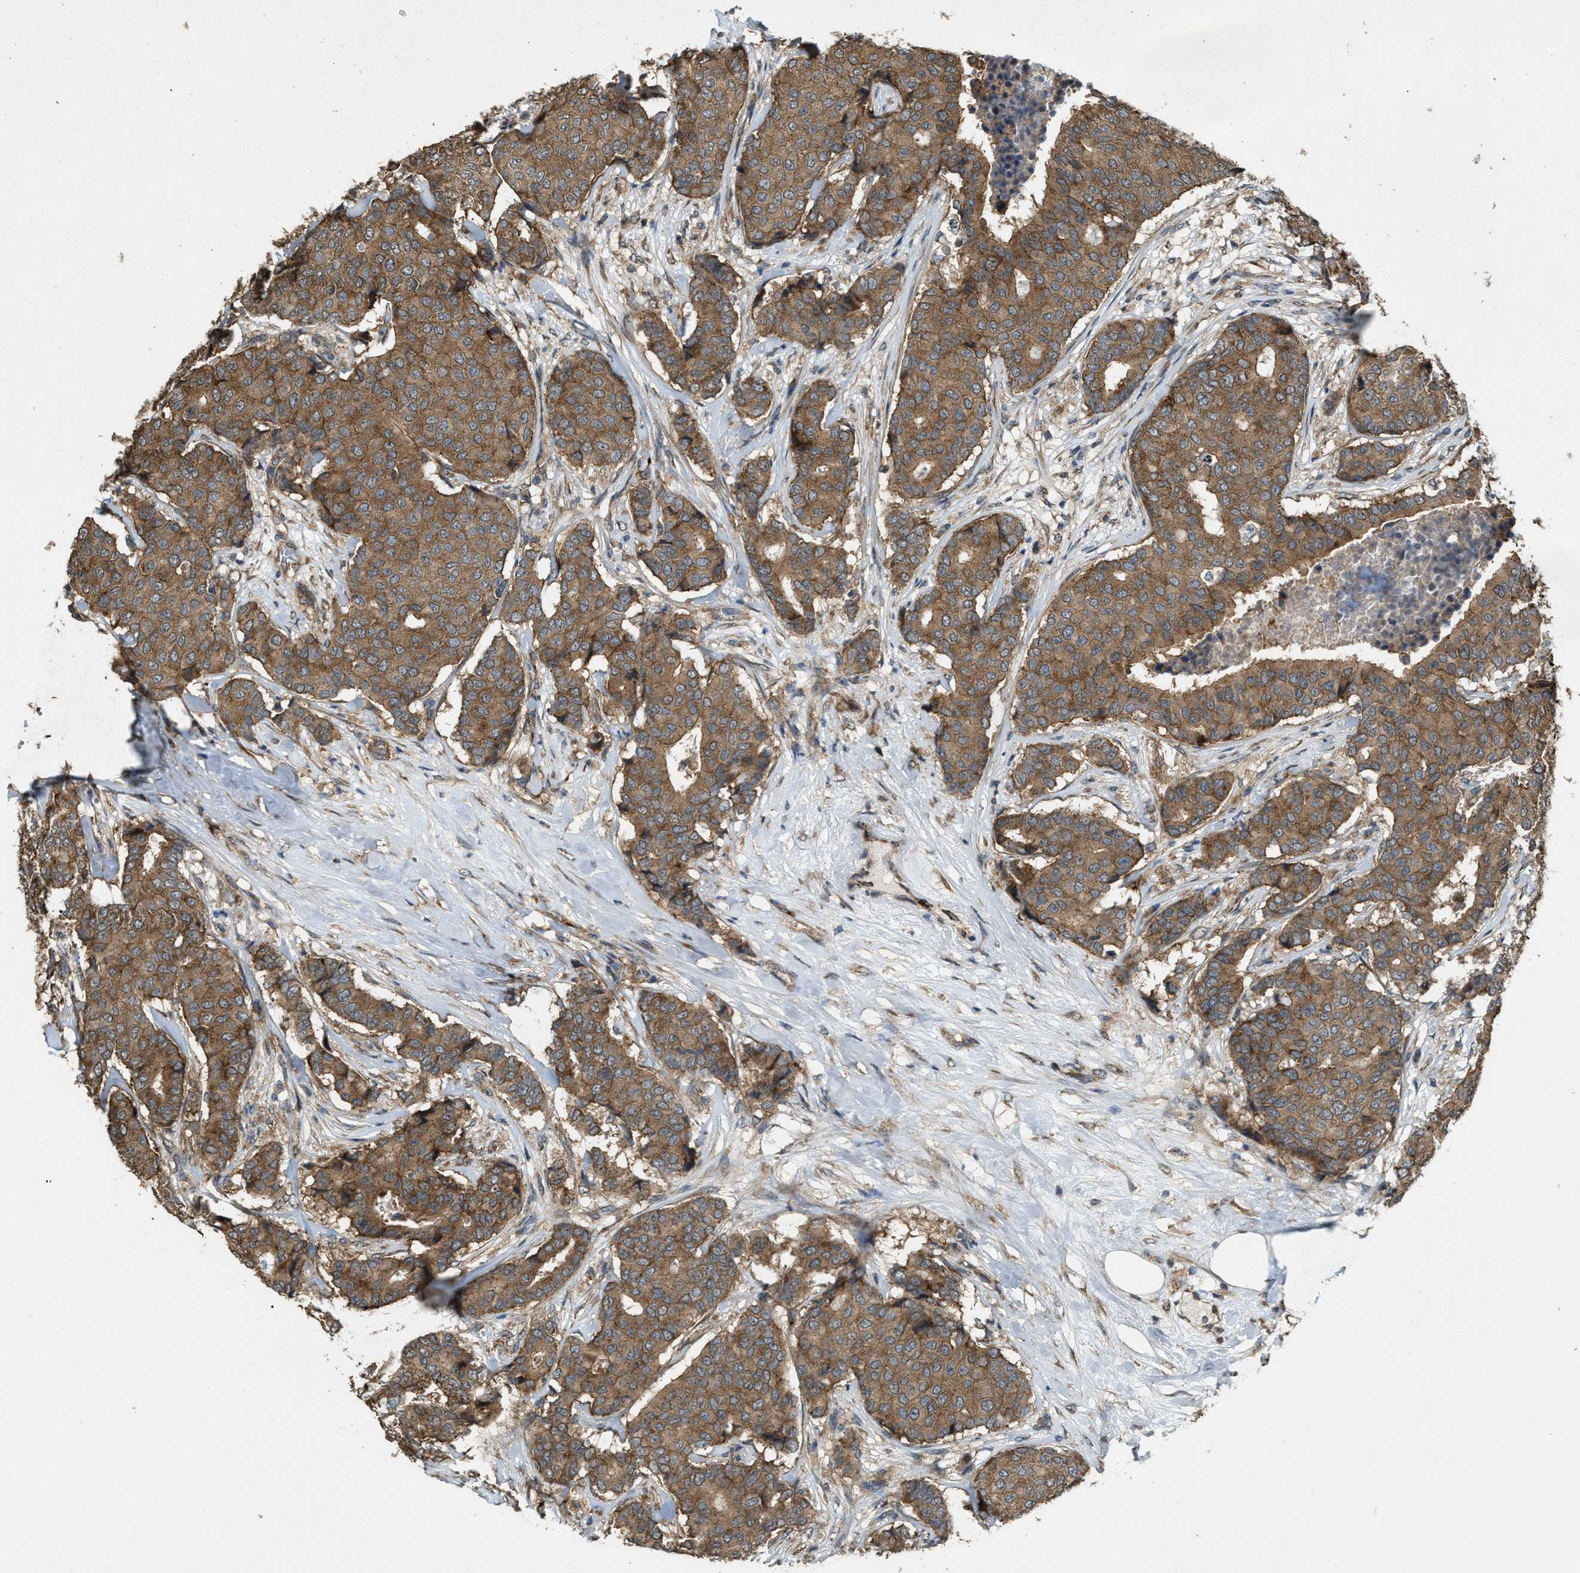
{"staining": {"intensity": "moderate", "quantity": ">75%", "location": "cytoplasmic/membranous"}, "tissue": "breast cancer", "cell_type": "Tumor cells", "image_type": "cancer", "snomed": [{"axis": "morphology", "description": "Duct carcinoma"}, {"axis": "topography", "description": "Breast"}], "caption": "Moderate cytoplasmic/membranous protein staining is identified in about >75% of tumor cells in intraductal carcinoma (breast). (Stains: DAB in brown, nuclei in blue, Microscopy: brightfield microscopy at high magnification).", "gene": "ARHGEF5", "patient": {"sex": "female", "age": 75}}